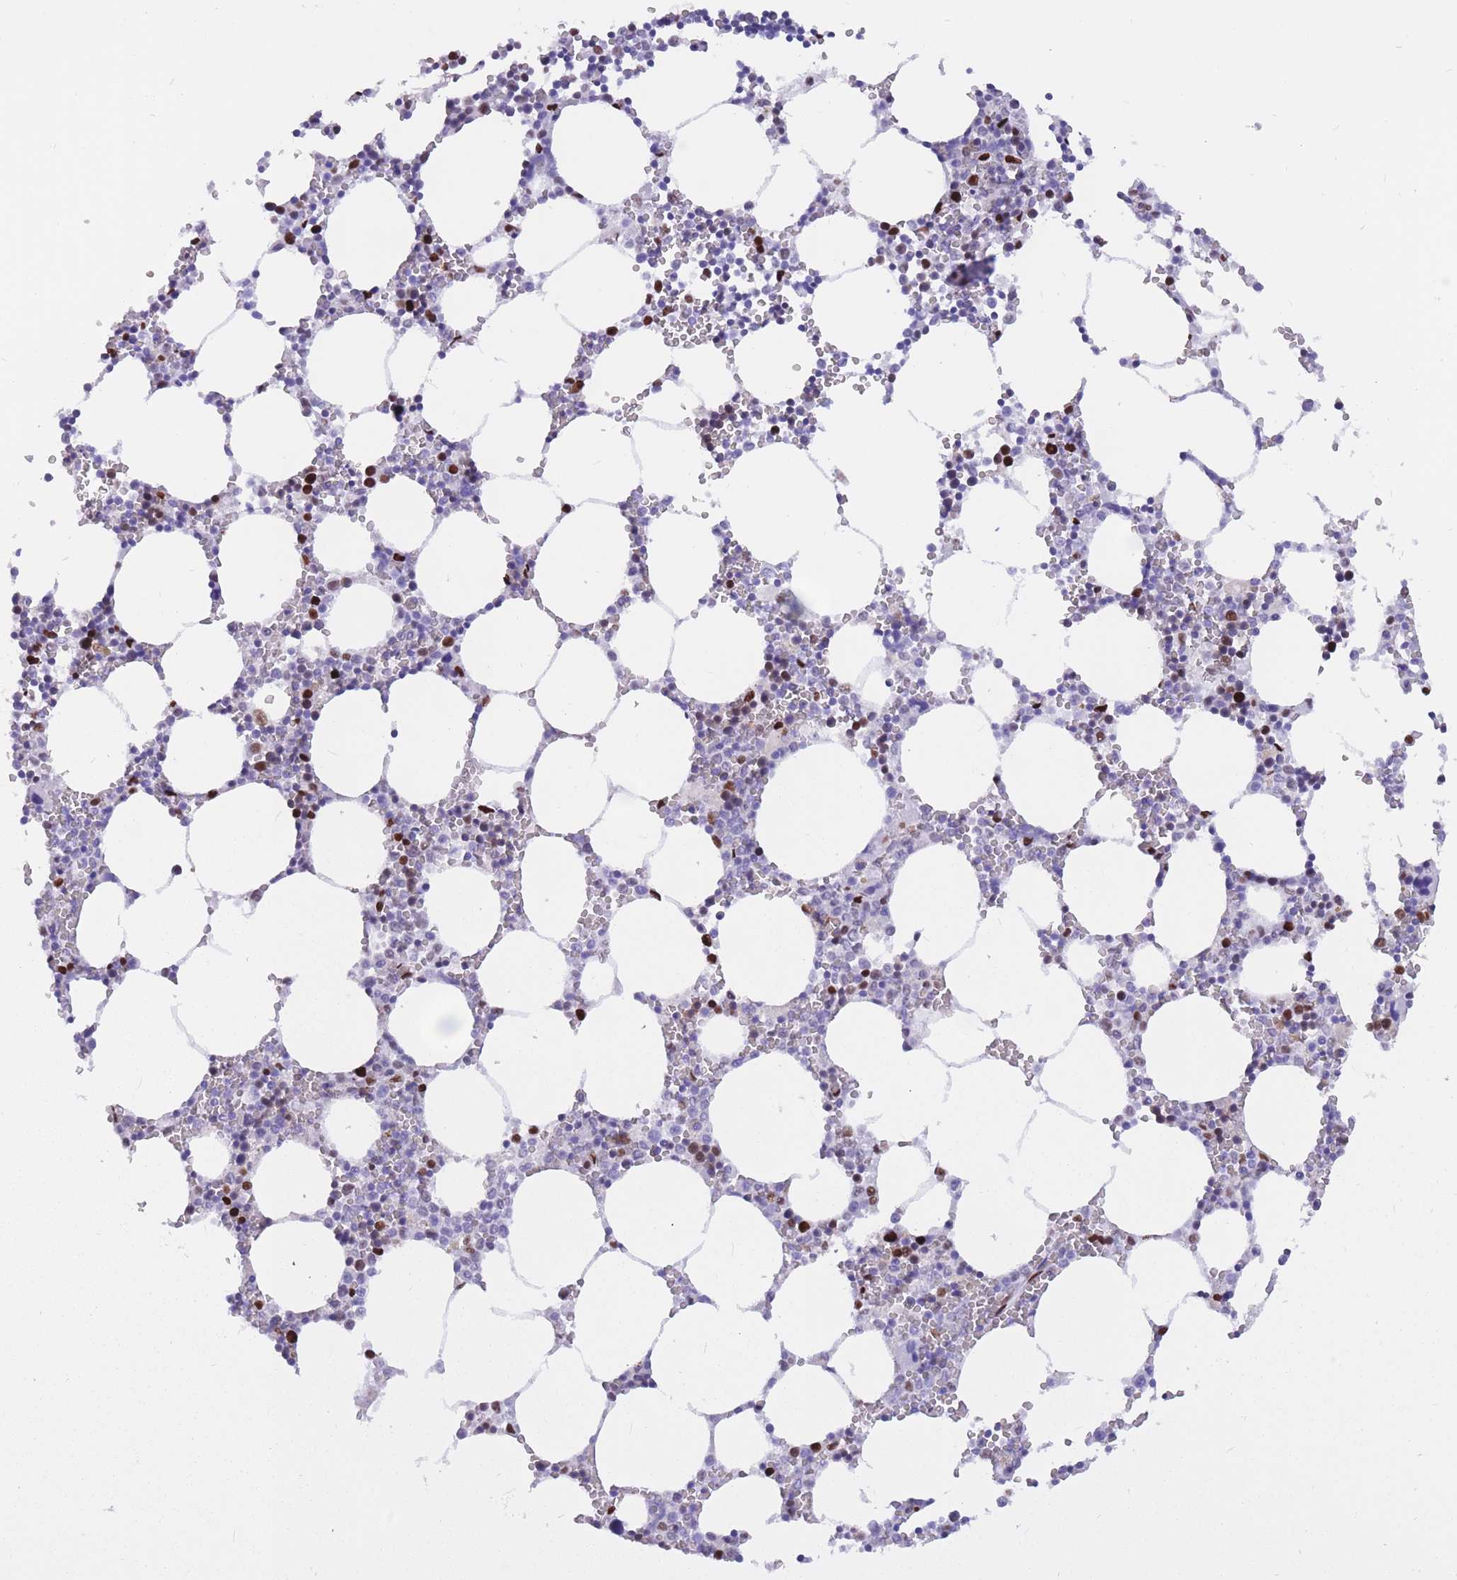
{"staining": {"intensity": "strong", "quantity": "25%-75%", "location": "nuclear"}, "tissue": "bone marrow", "cell_type": "Hematopoietic cells", "image_type": "normal", "snomed": [{"axis": "morphology", "description": "Normal tissue, NOS"}, {"axis": "topography", "description": "Bone marrow"}], "caption": "Immunohistochemistry (IHC) of normal human bone marrow reveals high levels of strong nuclear expression in approximately 25%-75% of hematopoietic cells.", "gene": "NASP", "patient": {"sex": "female", "age": 64}}